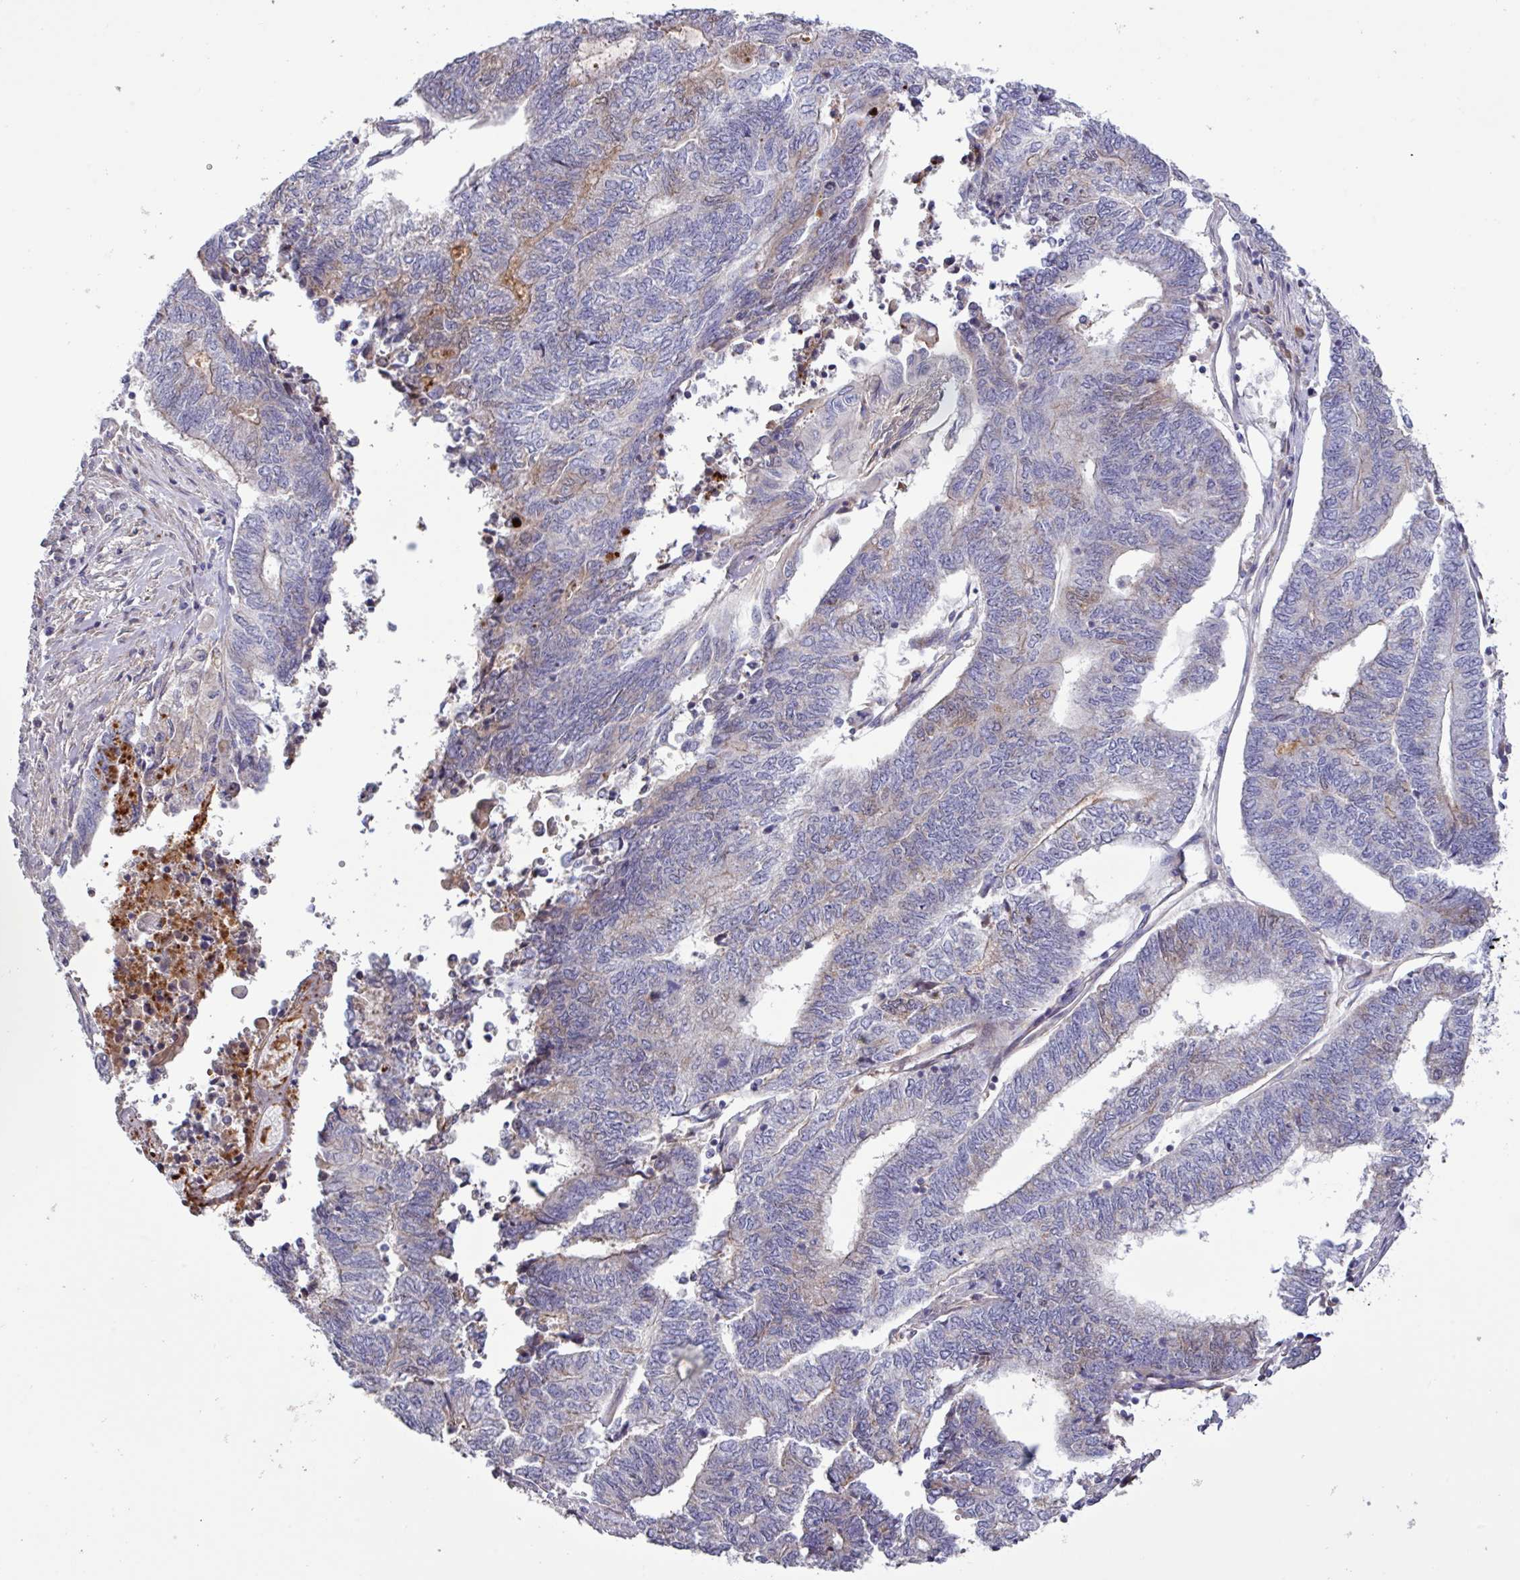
{"staining": {"intensity": "weak", "quantity": "<25%", "location": "cytoplasmic/membranous"}, "tissue": "endometrial cancer", "cell_type": "Tumor cells", "image_type": "cancer", "snomed": [{"axis": "morphology", "description": "Adenocarcinoma, NOS"}, {"axis": "topography", "description": "Uterus"}, {"axis": "topography", "description": "Endometrium"}], "caption": "This is a photomicrograph of IHC staining of endometrial adenocarcinoma, which shows no staining in tumor cells.", "gene": "TNFSF12", "patient": {"sex": "female", "age": 70}}